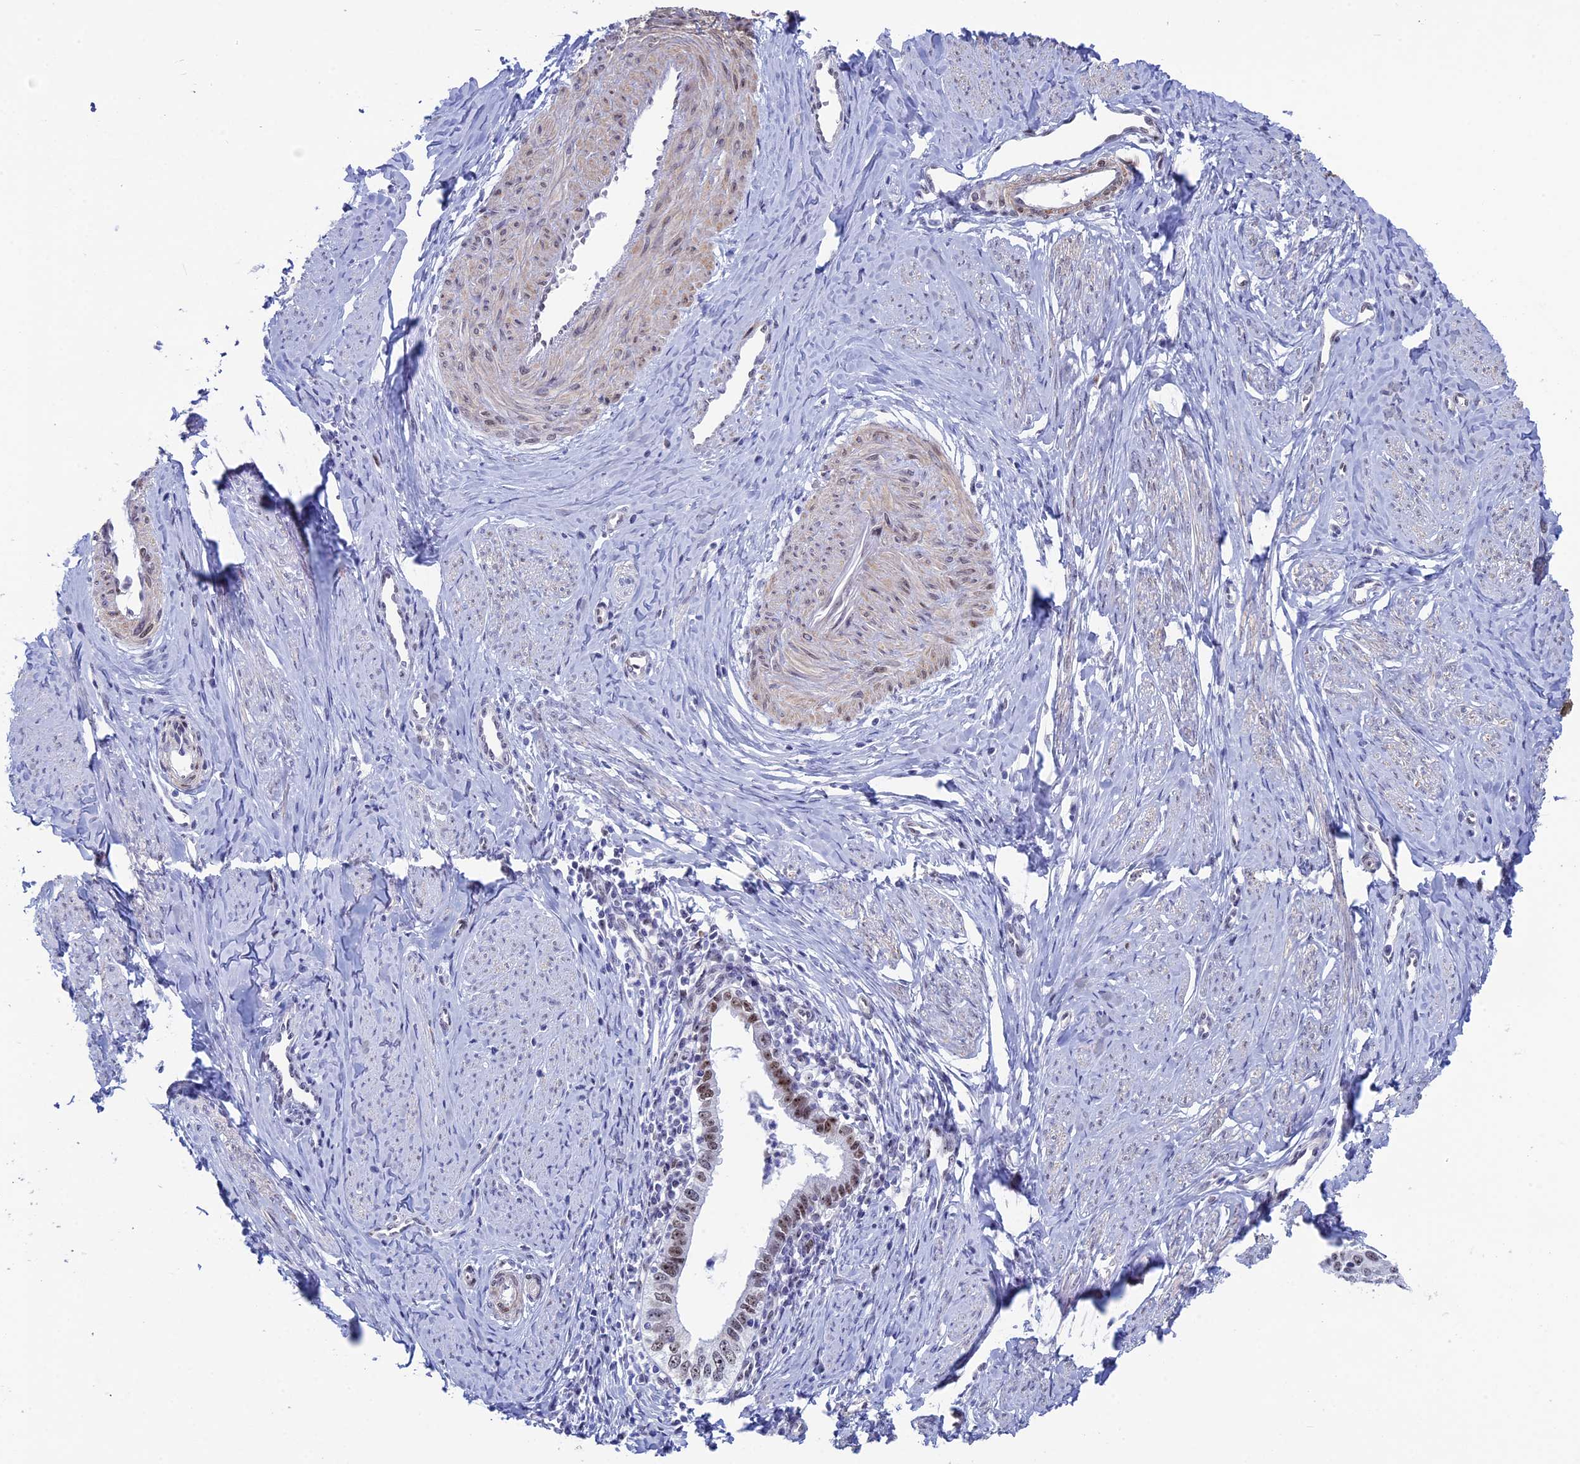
{"staining": {"intensity": "moderate", "quantity": ">75%", "location": "nuclear"}, "tissue": "cervical cancer", "cell_type": "Tumor cells", "image_type": "cancer", "snomed": [{"axis": "morphology", "description": "Adenocarcinoma, NOS"}, {"axis": "topography", "description": "Cervix"}], "caption": "Human cervical cancer (adenocarcinoma) stained with a protein marker exhibits moderate staining in tumor cells.", "gene": "CCDC86", "patient": {"sex": "female", "age": 36}}